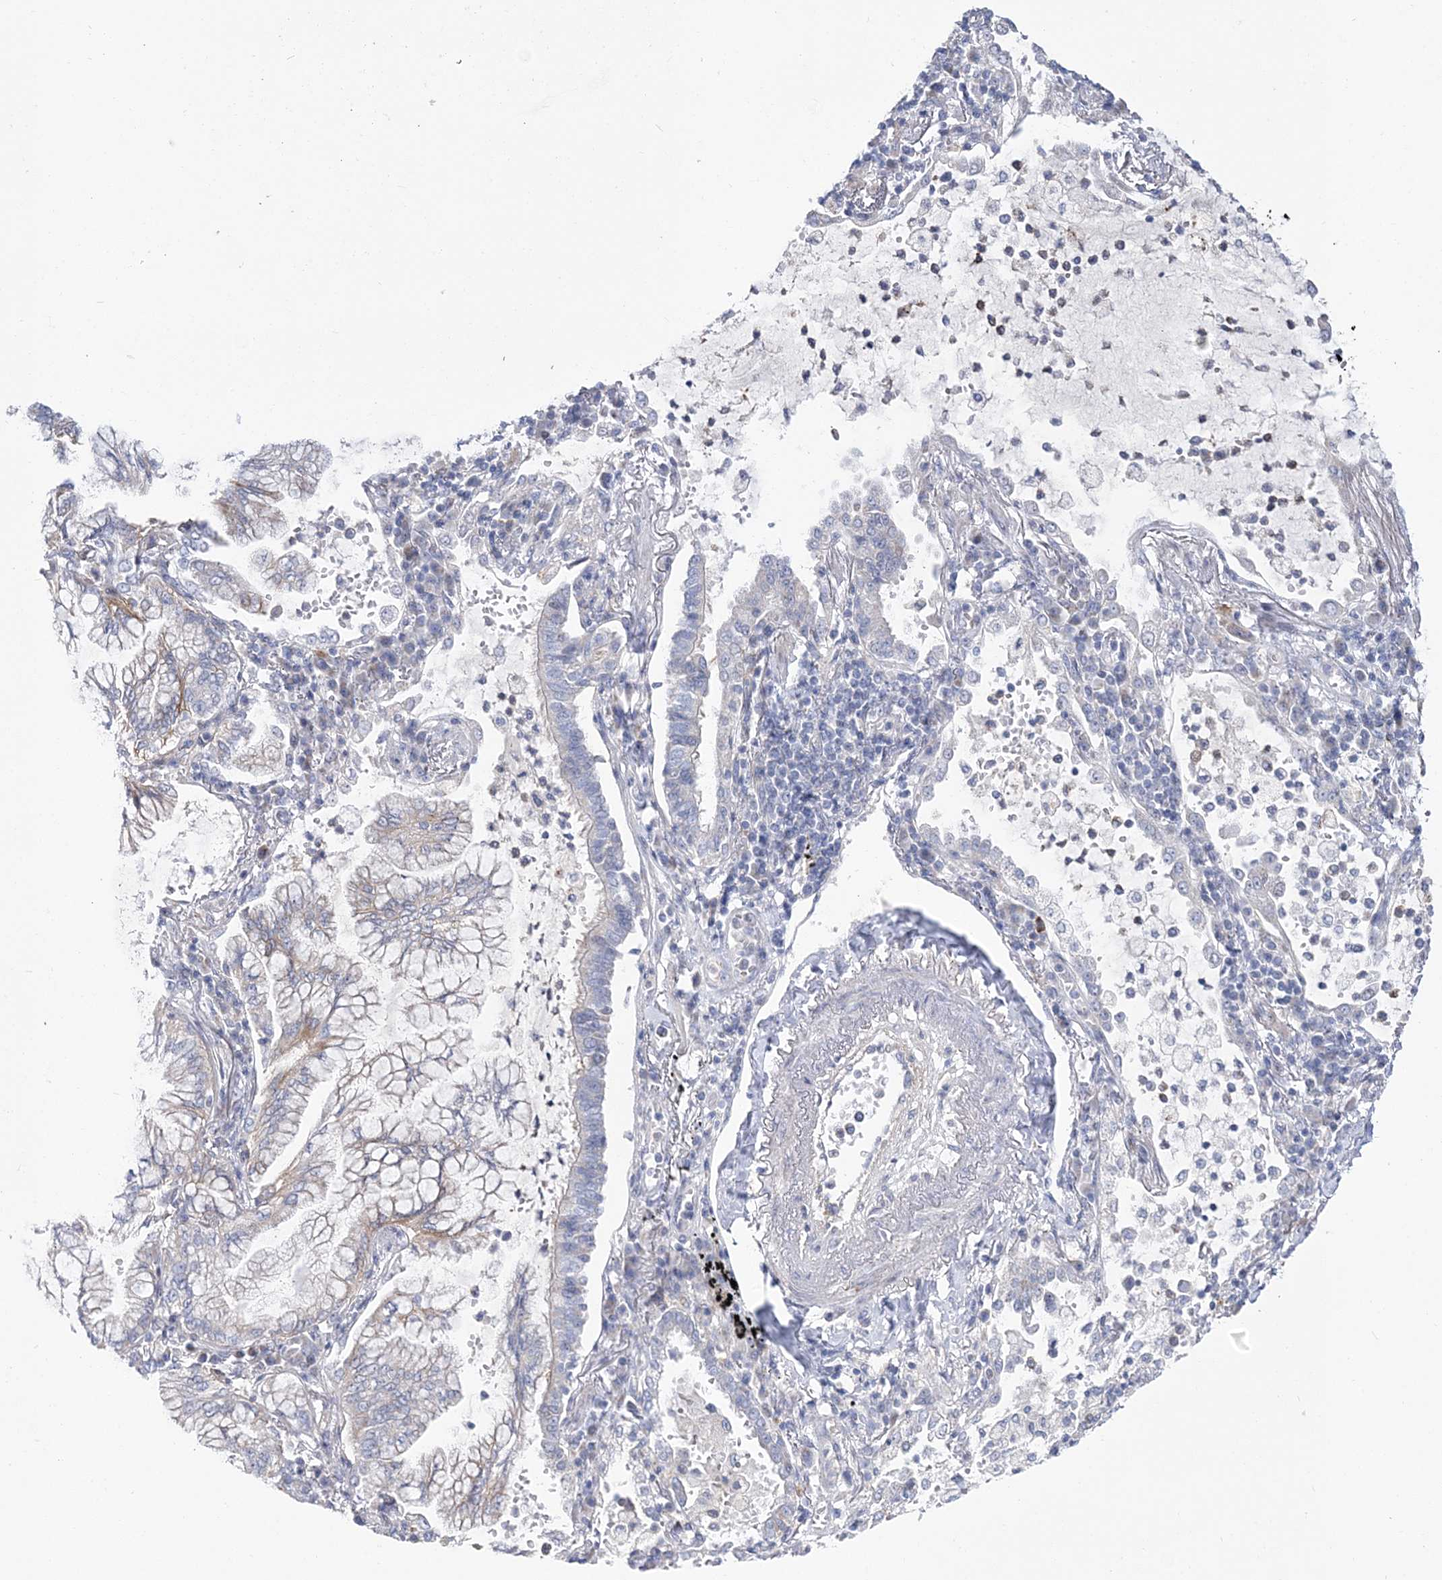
{"staining": {"intensity": "negative", "quantity": "none", "location": "none"}, "tissue": "lung cancer", "cell_type": "Tumor cells", "image_type": "cancer", "snomed": [{"axis": "morphology", "description": "Adenocarcinoma, NOS"}, {"axis": "topography", "description": "Lung"}], "caption": "Protein analysis of lung cancer demonstrates no significant positivity in tumor cells. Brightfield microscopy of immunohistochemistry (IHC) stained with DAB (3,3'-diaminobenzidine) (brown) and hematoxylin (blue), captured at high magnification.", "gene": "ANO1", "patient": {"sex": "female", "age": 70}}